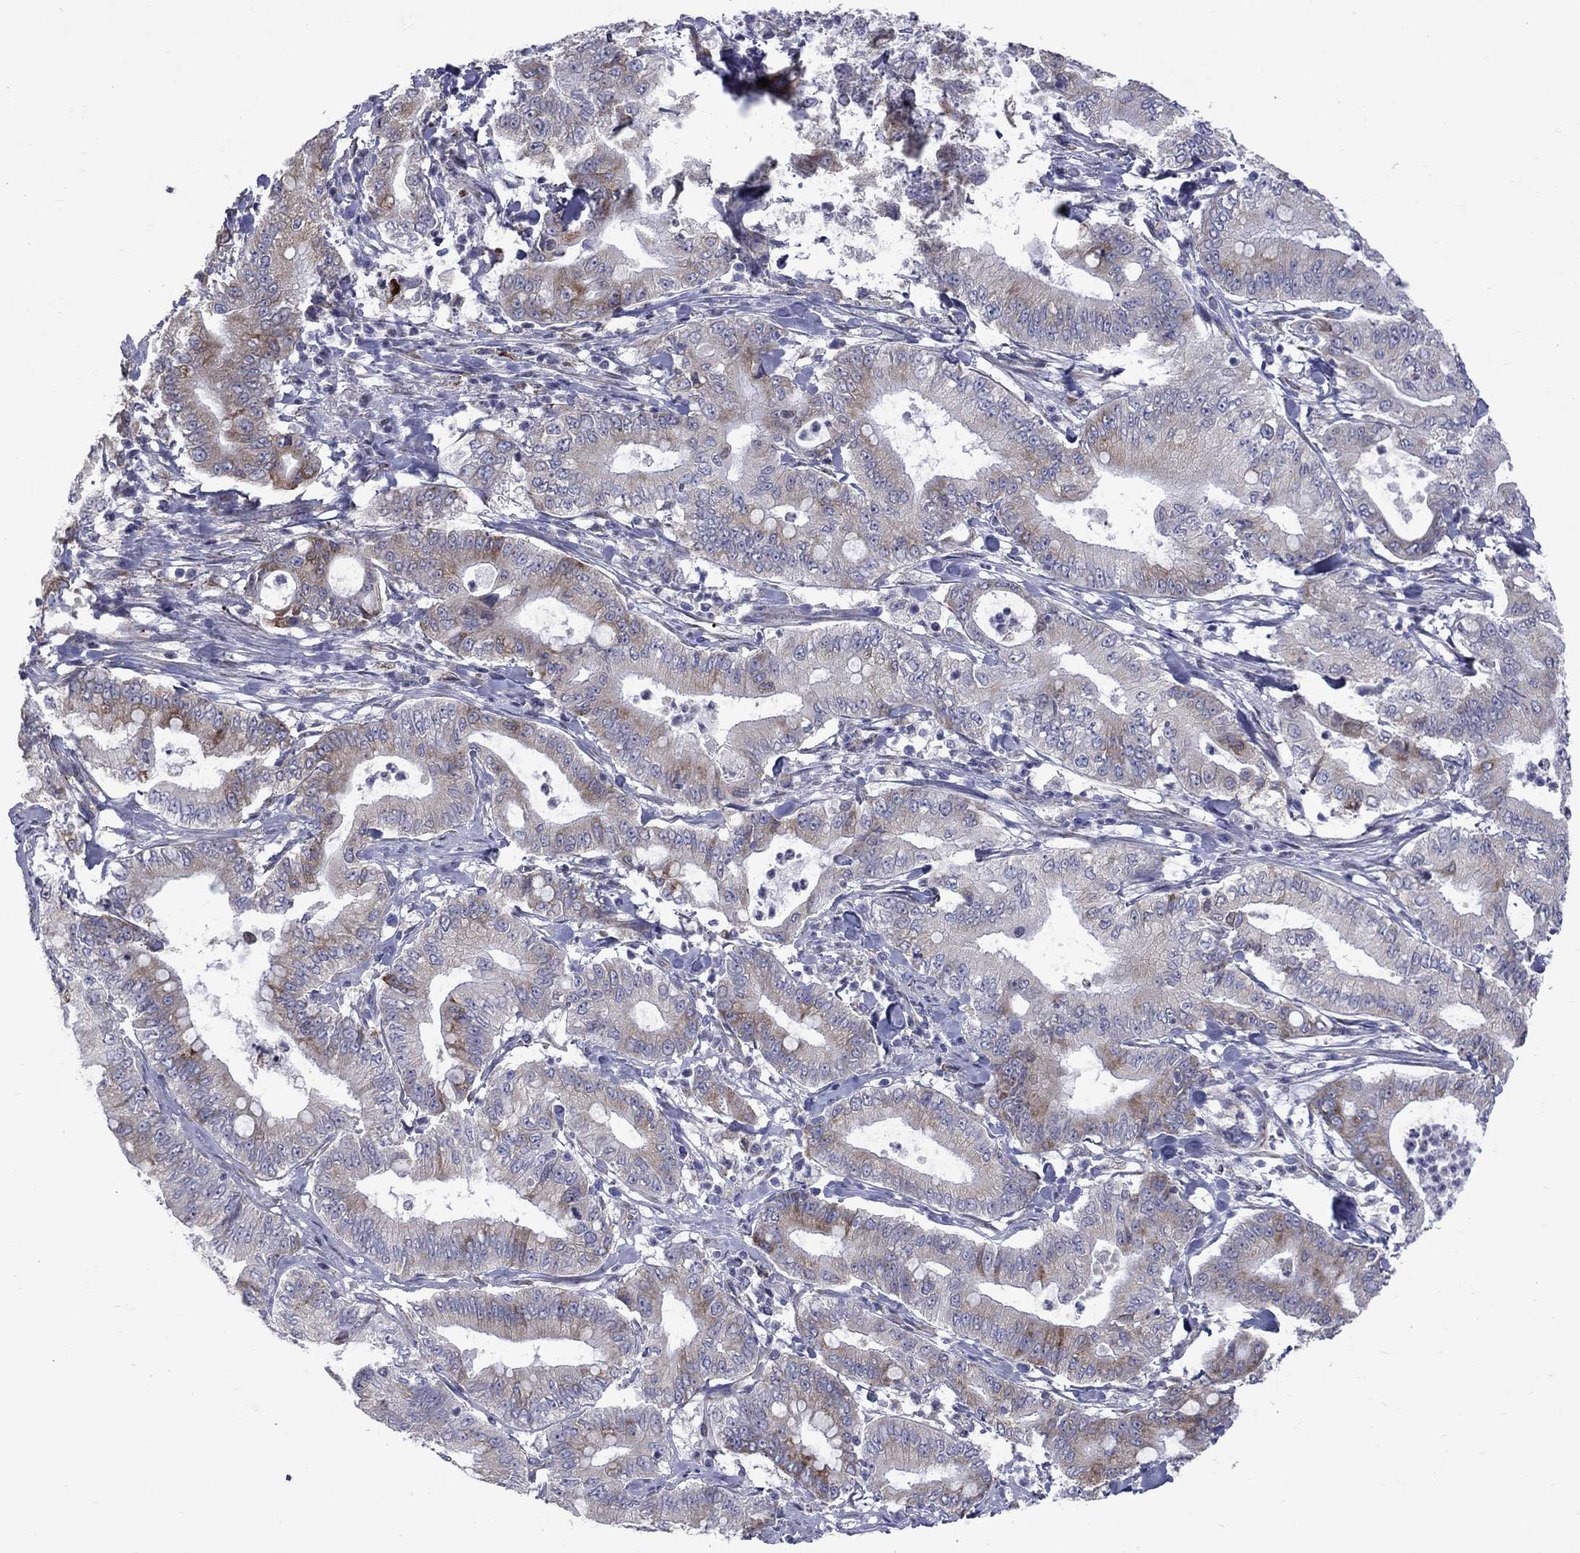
{"staining": {"intensity": "moderate", "quantity": "<25%", "location": "cytoplasmic/membranous"}, "tissue": "pancreatic cancer", "cell_type": "Tumor cells", "image_type": "cancer", "snomed": [{"axis": "morphology", "description": "Adenocarcinoma, NOS"}, {"axis": "topography", "description": "Pancreas"}], "caption": "Protein expression analysis of human pancreatic cancer (adenocarcinoma) reveals moderate cytoplasmic/membranous expression in approximately <25% of tumor cells. (Brightfield microscopy of DAB IHC at high magnification).", "gene": "ASNS", "patient": {"sex": "male", "age": 71}}